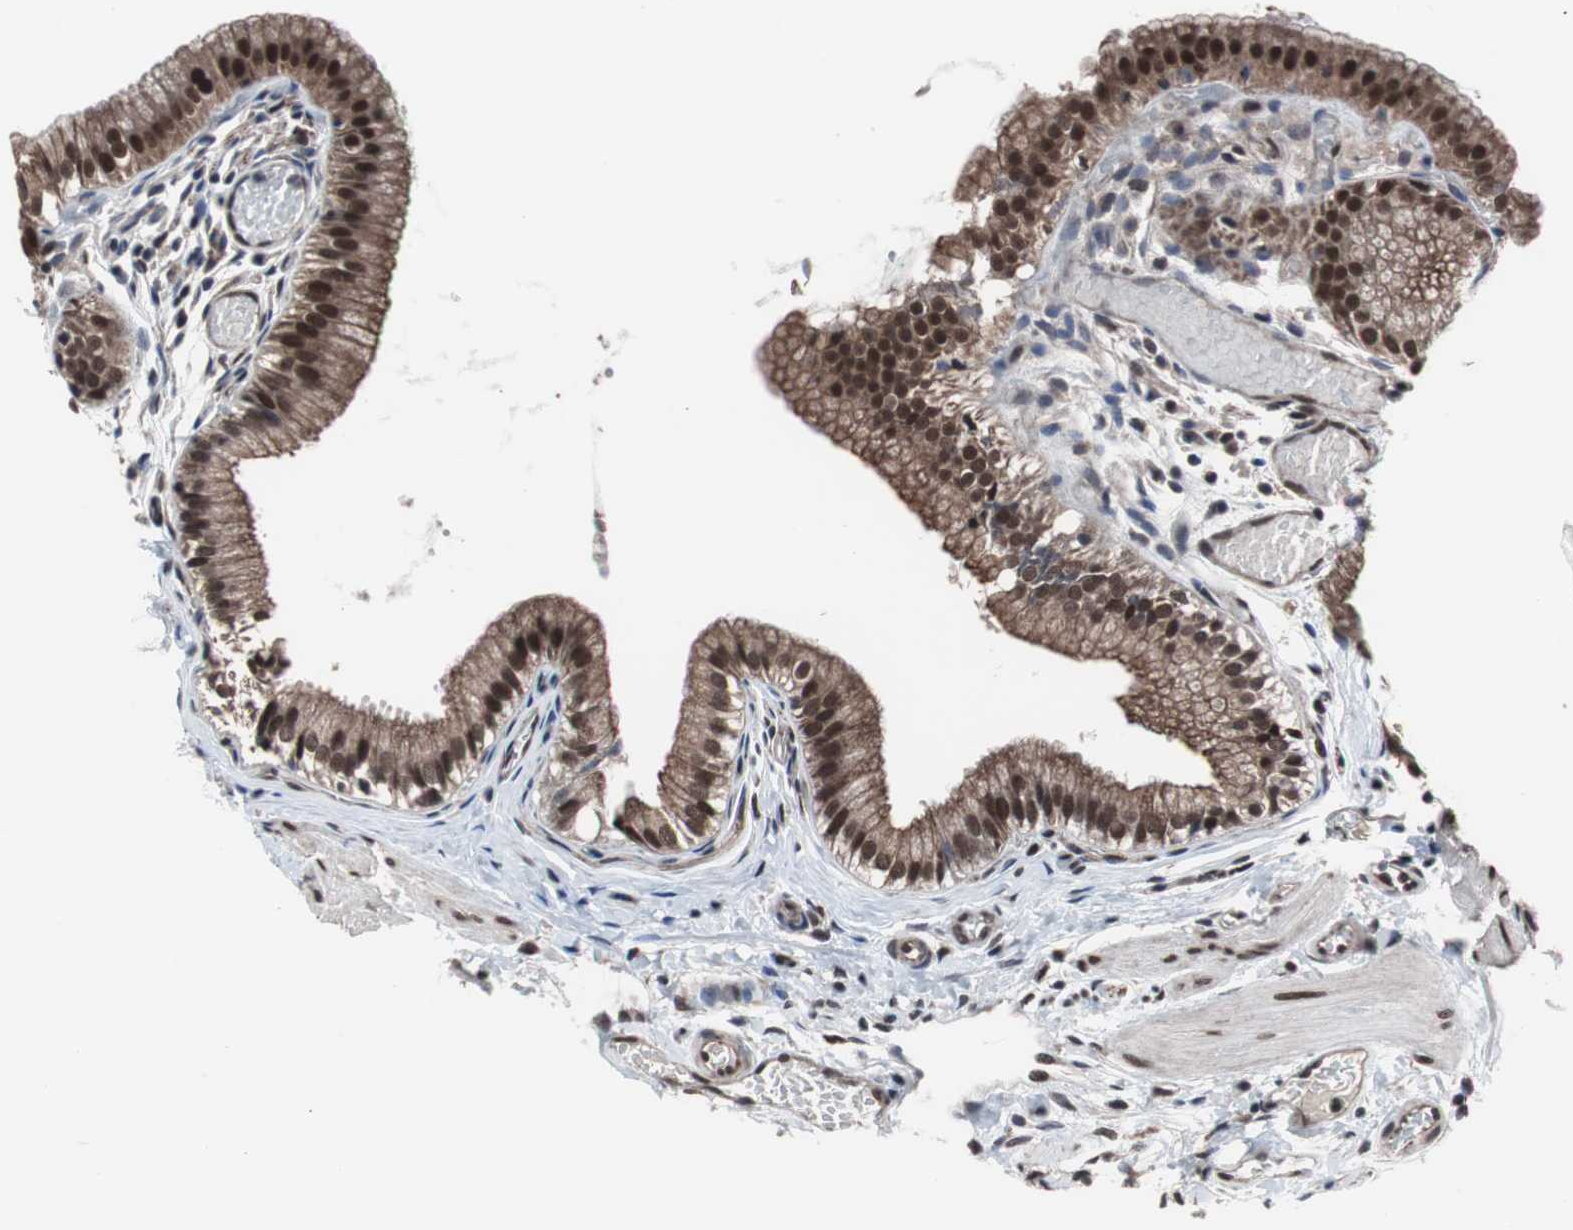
{"staining": {"intensity": "strong", "quantity": ">75%", "location": "cytoplasmic/membranous,nuclear"}, "tissue": "gallbladder", "cell_type": "Glandular cells", "image_type": "normal", "snomed": [{"axis": "morphology", "description": "Normal tissue, NOS"}, {"axis": "topography", "description": "Gallbladder"}], "caption": "Unremarkable gallbladder was stained to show a protein in brown. There is high levels of strong cytoplasmic/membranous,nuclear staining in about >75% of glandular cells. (brown staining indicates protein expression, while blue staining denotes nuclei).", "gene": "GTF2F2", "patient": {"sex": "female", "age": 26}}